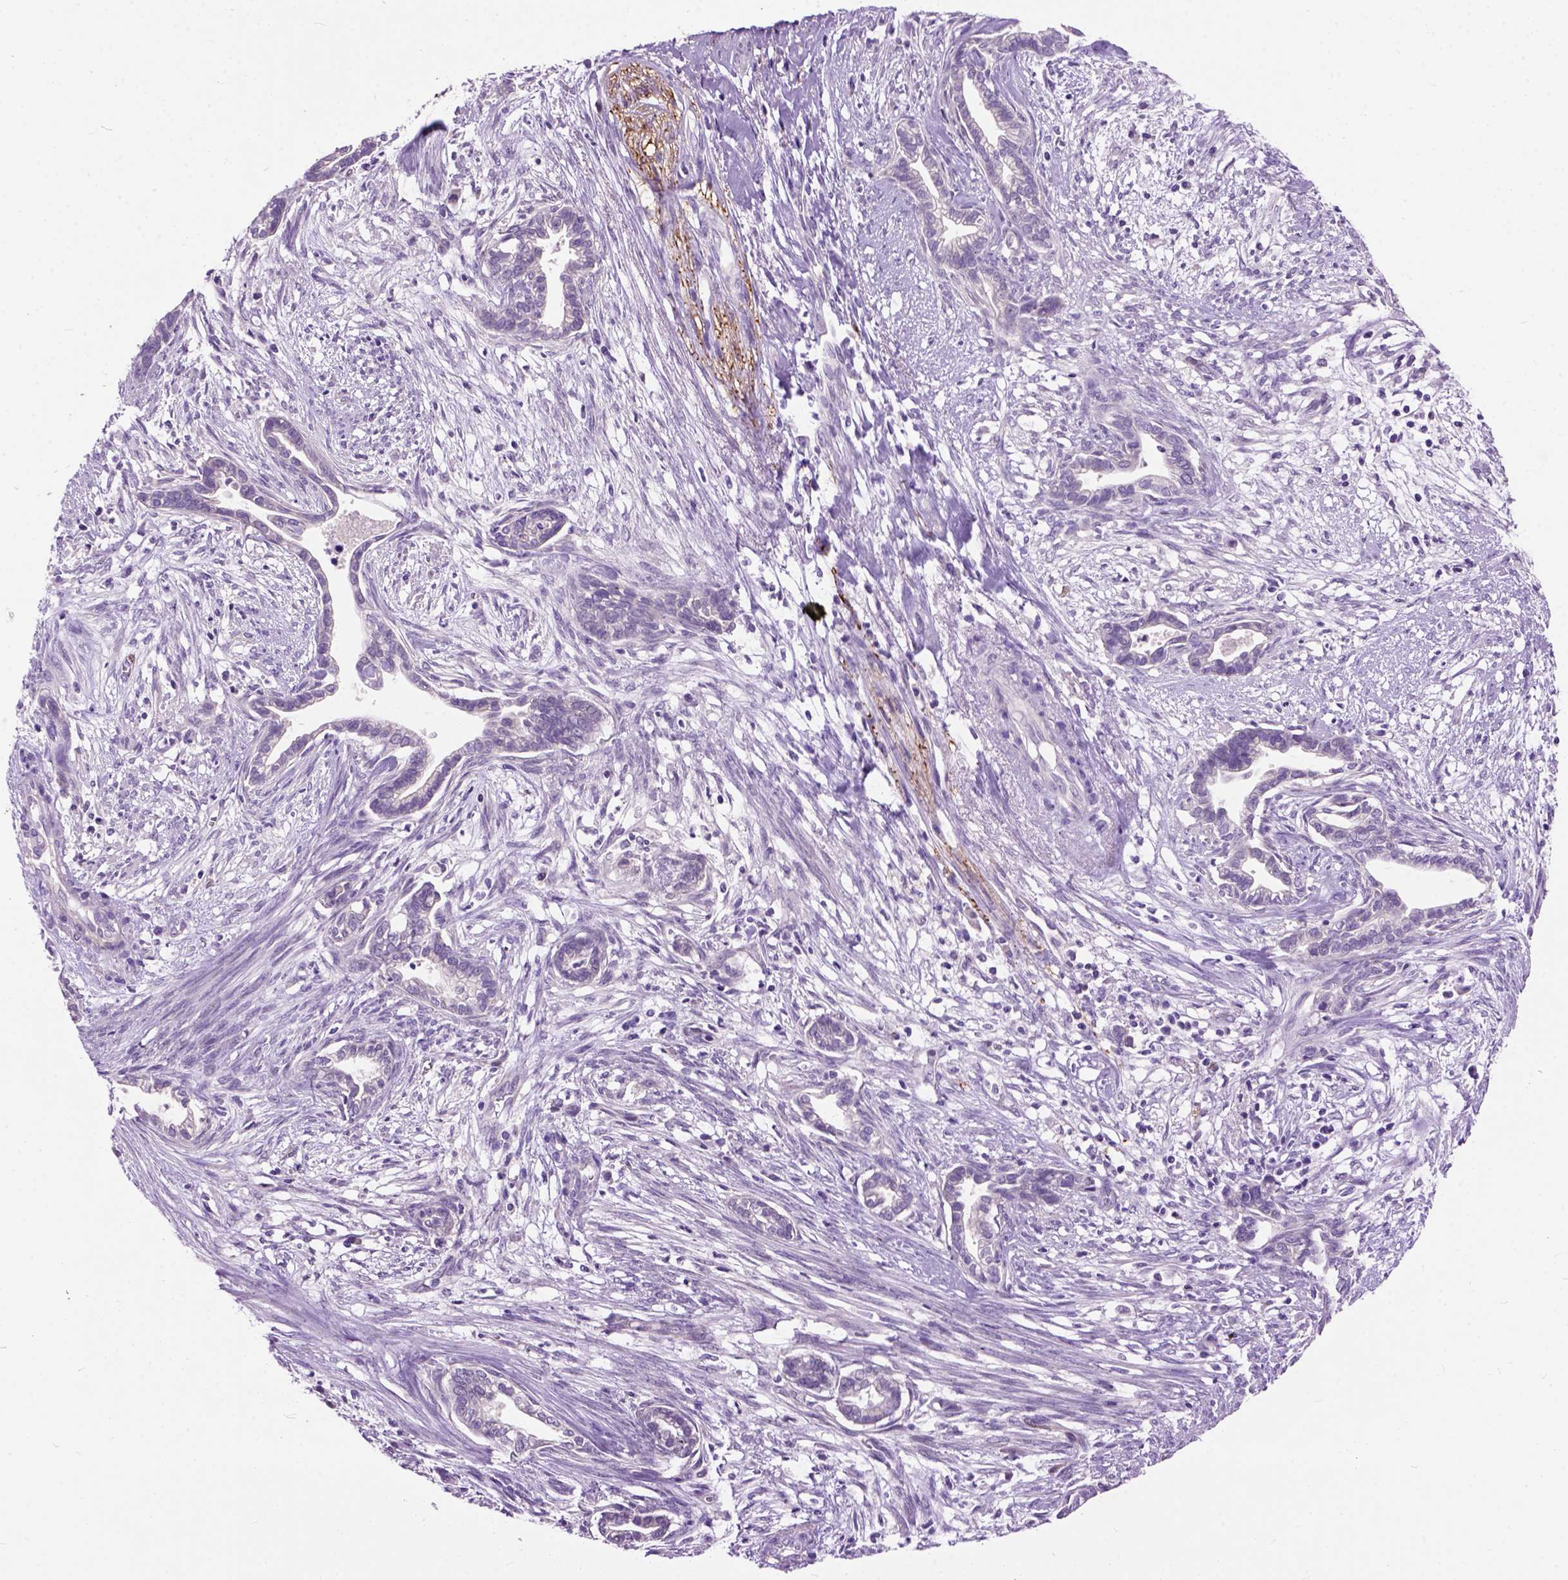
{"staining": {"intensity": "negative", "quantity": "none", "location": "none"}, "tissue": "cervical cancer", "cell_type": "Tumor cells", "image_type": "cancer", "snomed": [{"axis": "morphology", "description": "Adenocarcinoma, NOS"}, {"axis": "topography", "description": "Cervix"}], "caption": "Protein analysis of cervical adenocarcinoma exhibits no significant expression in tumor cells.", "gene": "MAPT", "patient": {"sex": "female", "age": 62}}